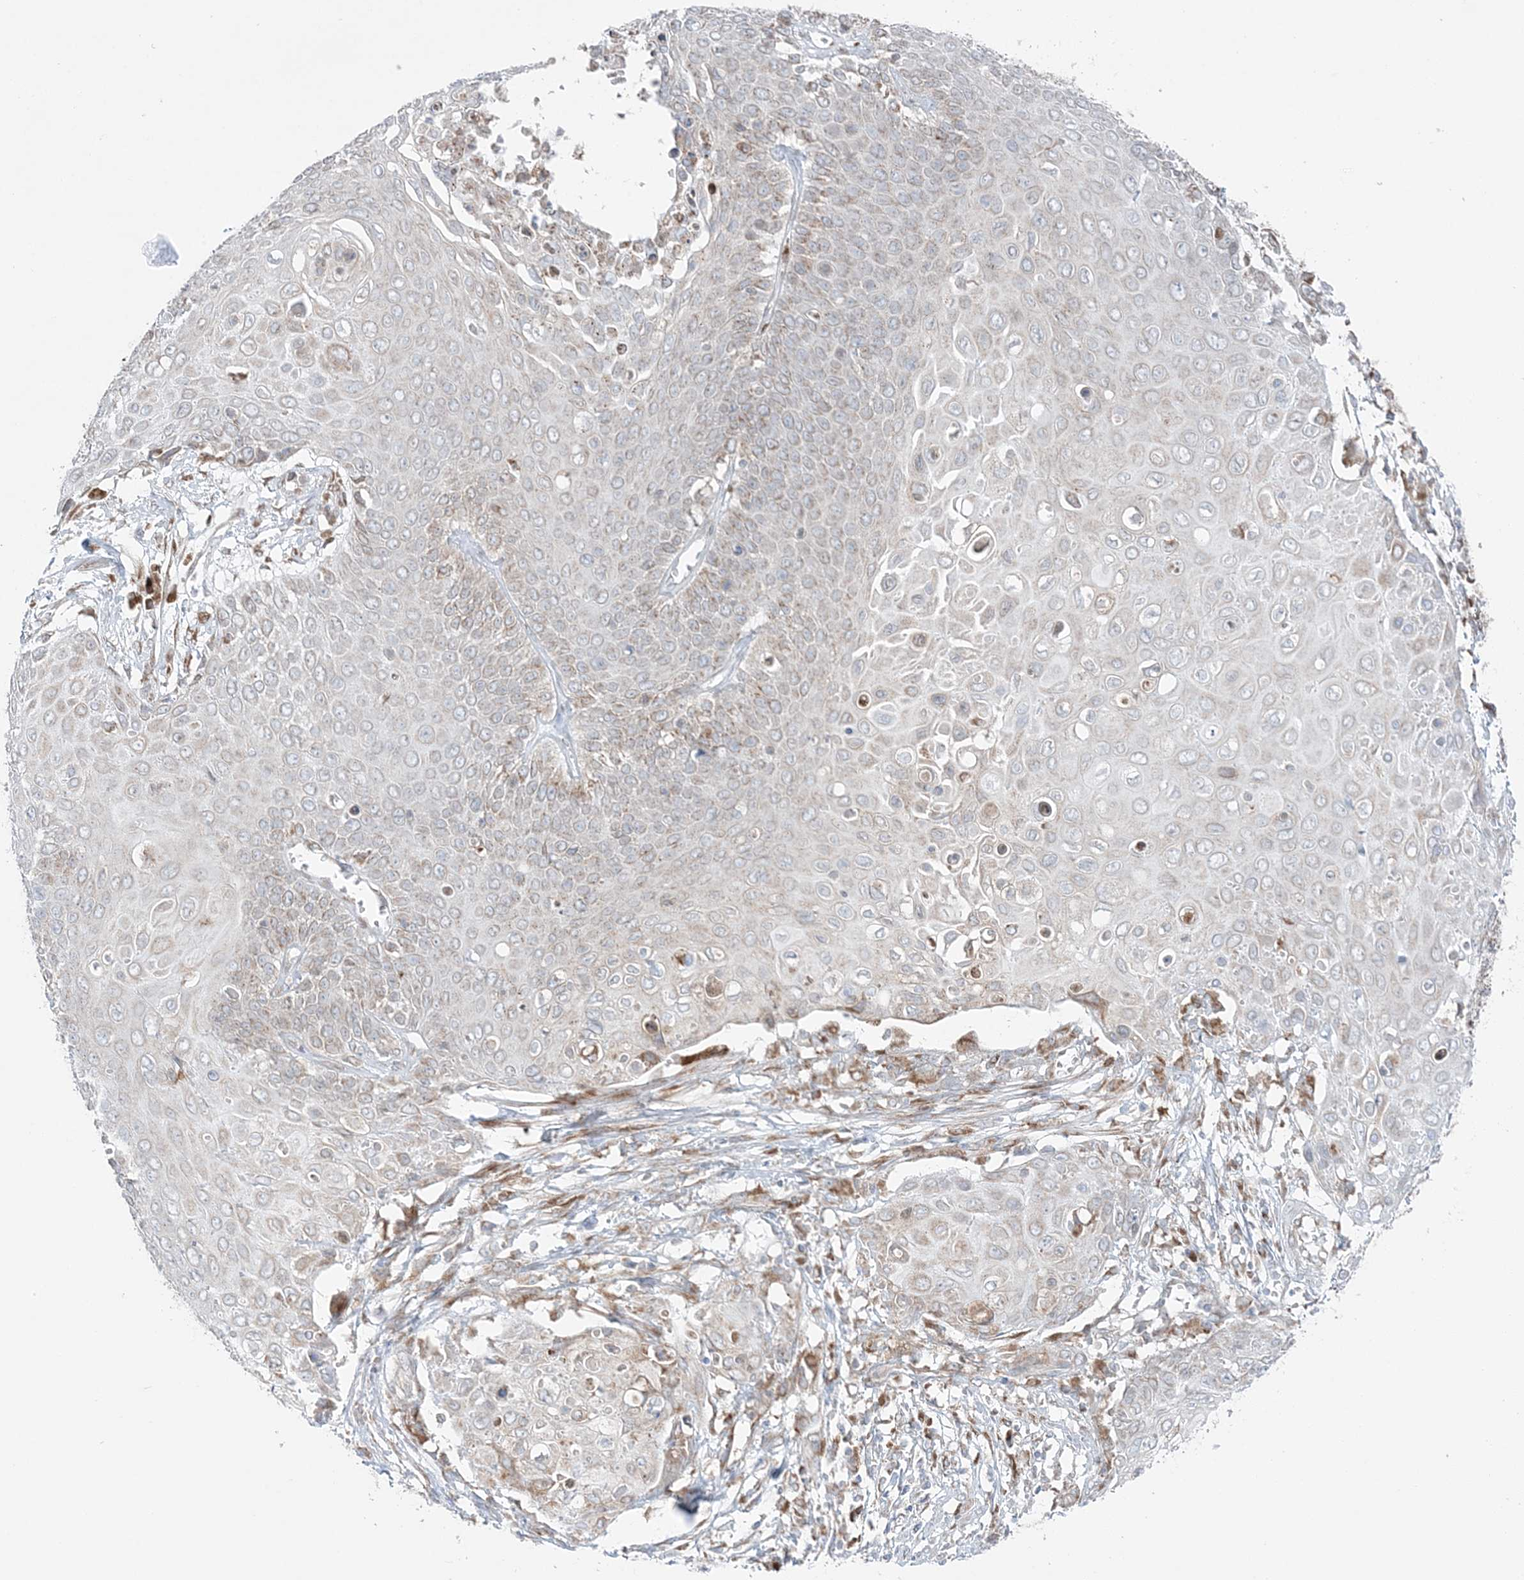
{"staining": {"intensity": "weak", "quantity": "<25%", "location": "cytoplasmic/membranous"}, "tissue": "cervical cancer", "cell_type": "Tumor cells", "image_type": "cancer", "snomed": [{"axis": "morphology", "description": "Squamous cell carcinoma, NOS"}, {"axis": "topography", "description": "Cervix"}], "caption": "This is an immunohistochemistry (IHC) photomicrograph of cervical squamous cell carcinoma. There is no positivity in tumor cells.", "gene": "TMED10", "patient": {"sex": "female", "age": 39}}